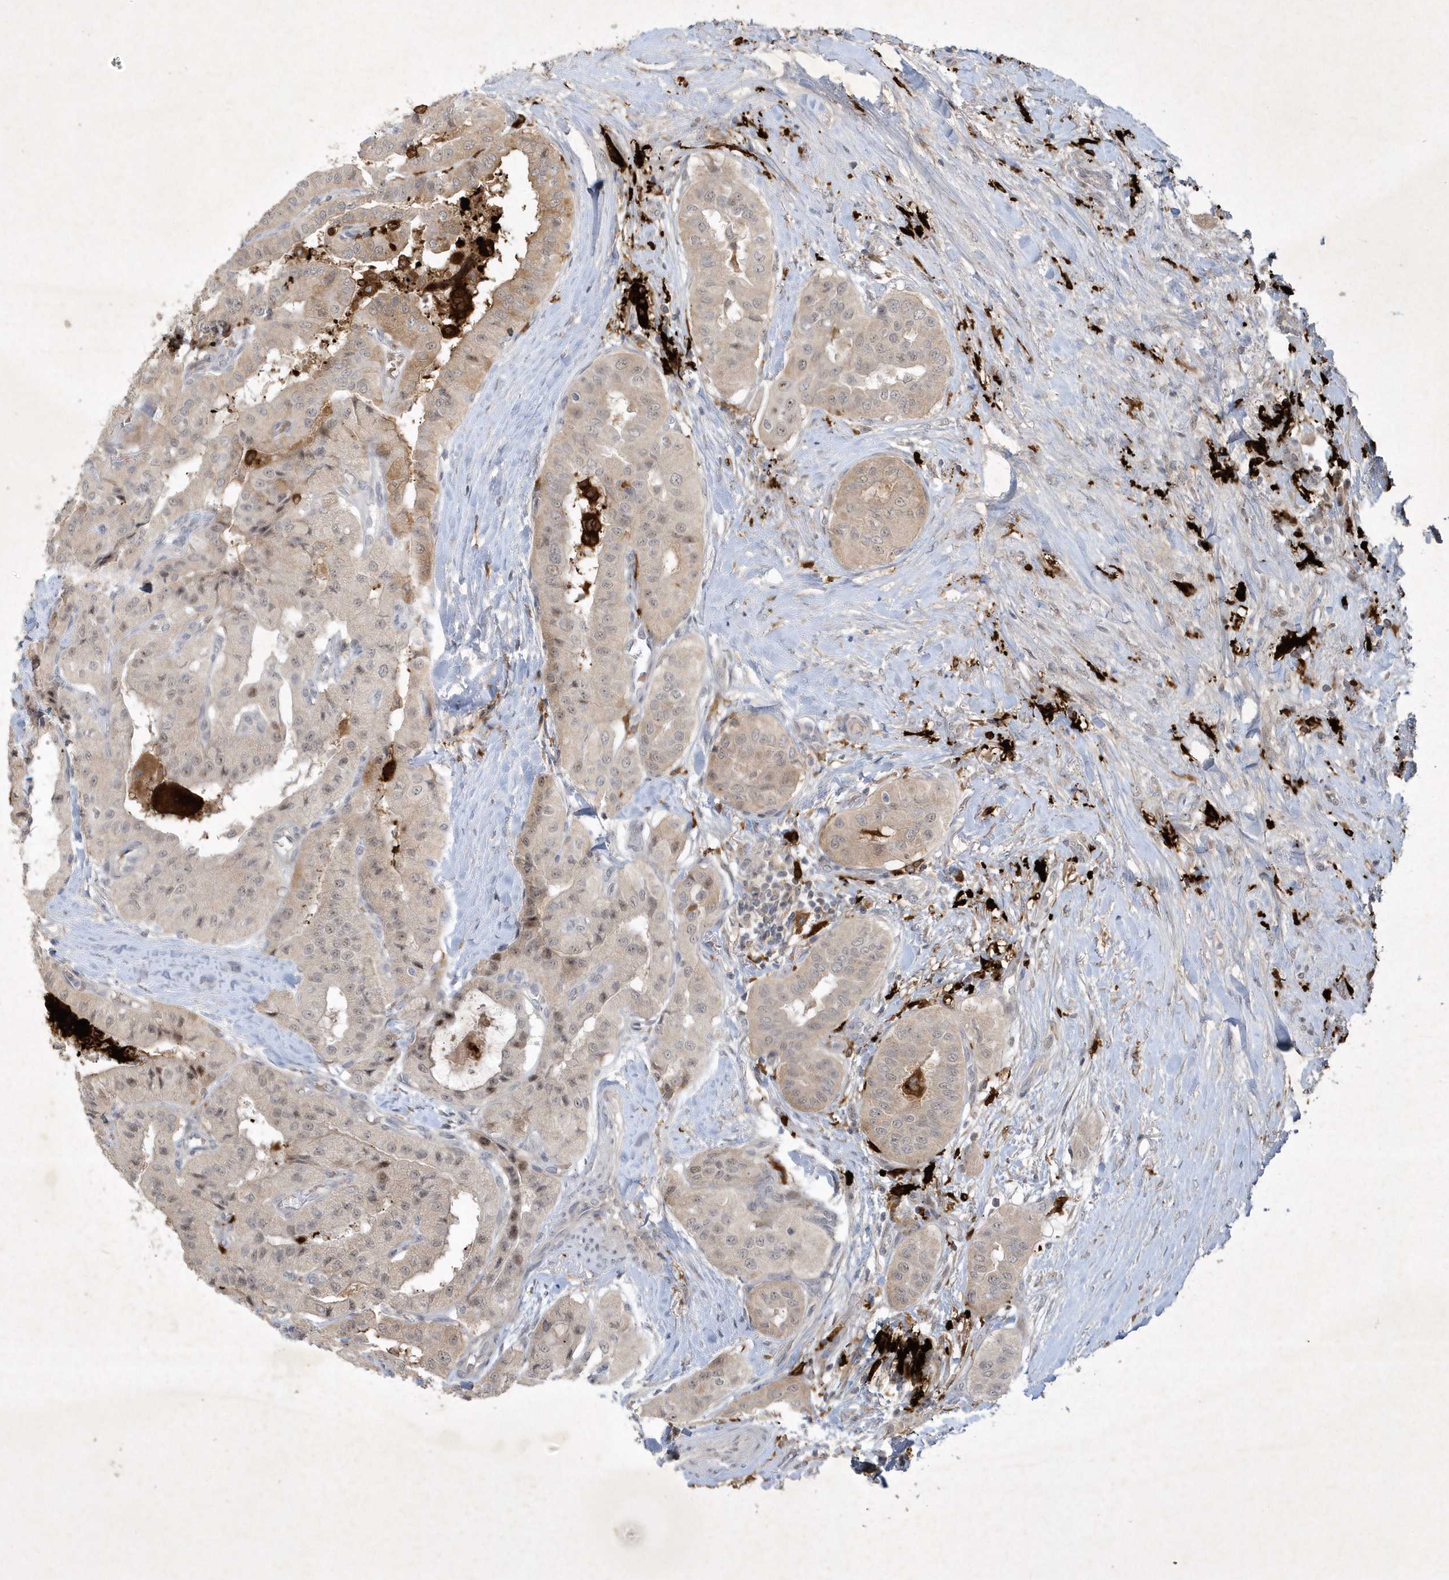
{"staining": {"intensity": "weak", "quantity": "25%-75%", "location": "nuclear"}, "tissue": "thyroid cancer", "cell_type": "Tumor cells", "image_type": "cancer", "snomed": [{"axis": "morphology", "description": "Papillary adenocarcinoma, NOS"}, {"axis": "topography", "description": "Thyroid gland"}], "caption": "Immunohistochemistry (IHC) image of neoplastic tissue: human papillary adenocarcinoma (thyroid) stained using immunohistochemistry (IHC) exhibits low levels of weak protein expression localized specifically in the nuclear of tumor cells, appearing as a nuclear brown color.", "gene": "THG1L", "patient": {"sex": "female", "age": 59}}